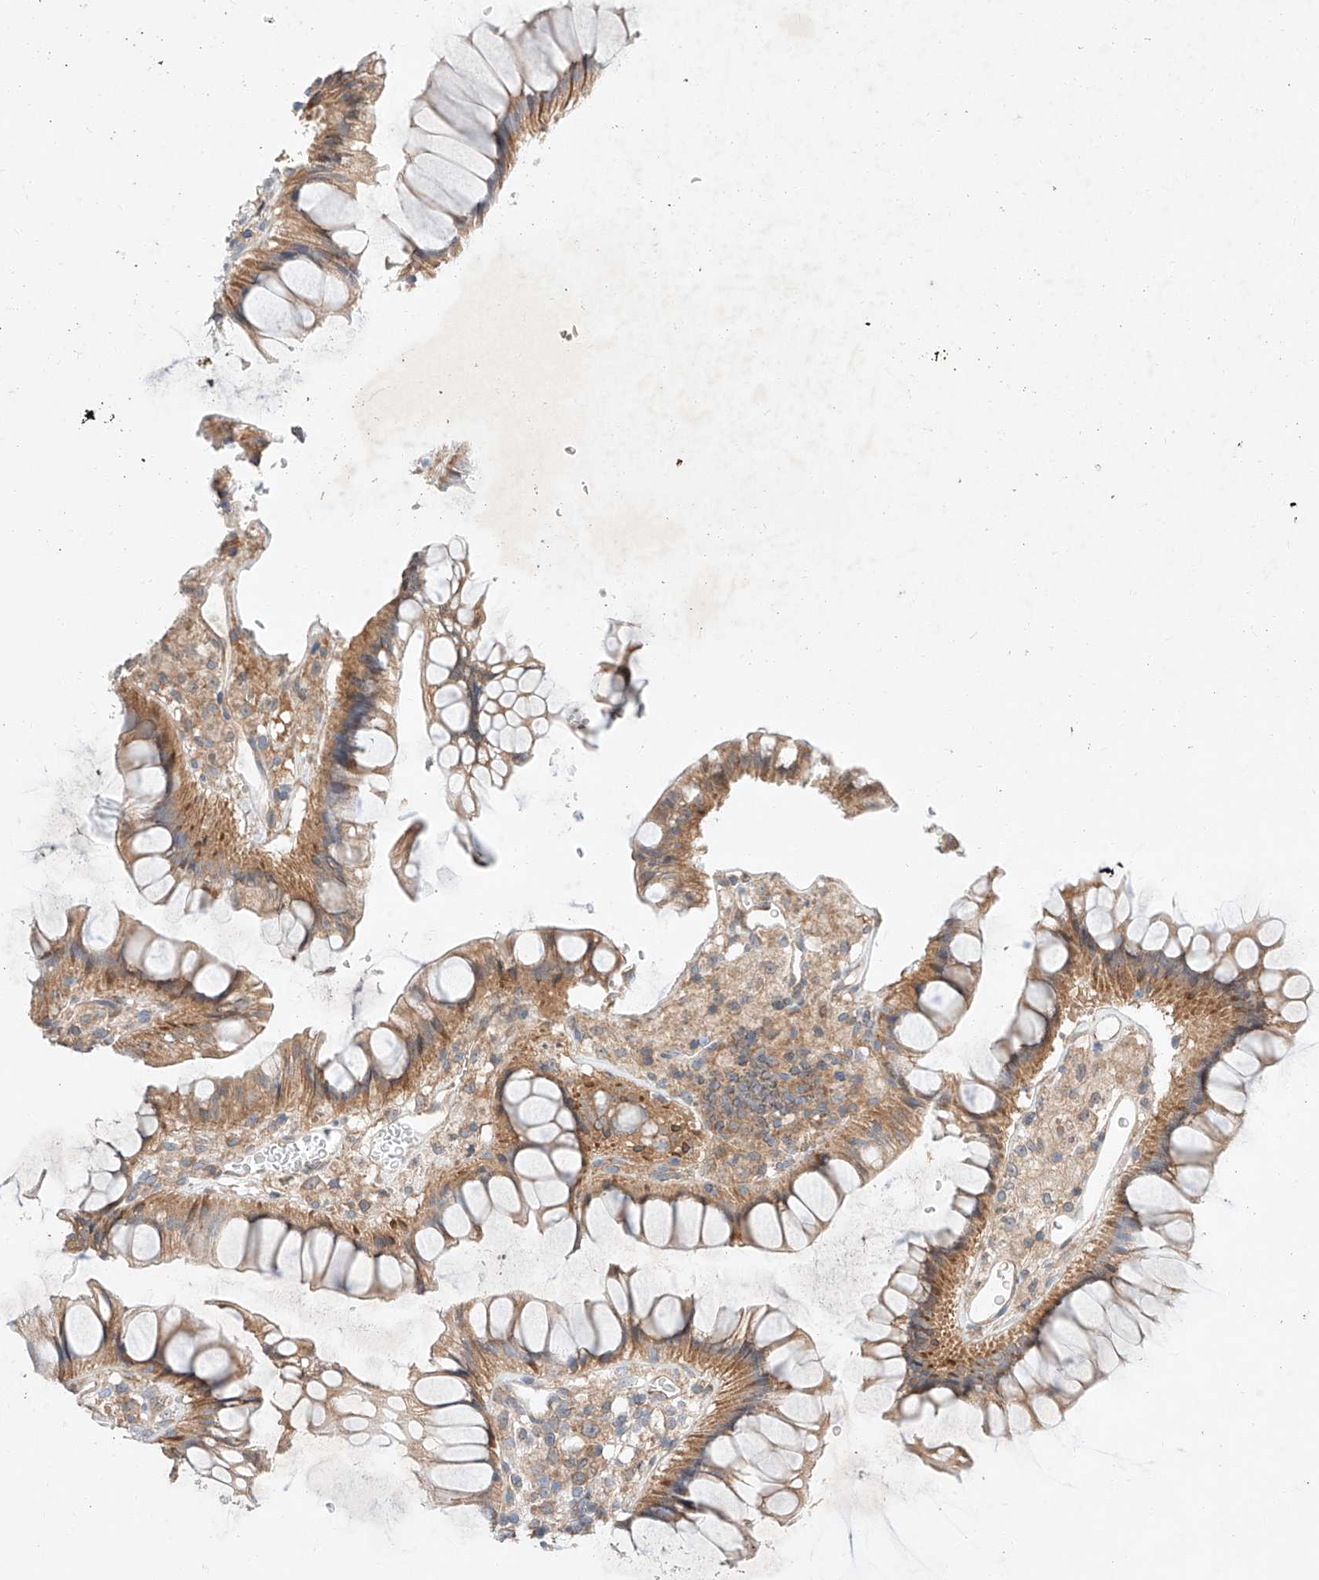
{"staining": {"intensity": "moderate", "quantity": ">75%", "location": "cytoplasmic/membranous"}, "tissue": "colorectal cancer", "cell_type": "Tumor cells", "image_type": "cancer", "snomed": [{"axis": "morphology", "description": "Adenocarcinoma, NOS"}, {"axis": "topography", "description": "Rectum"}], "caption": "Immunohistochemical staining of adenocarcinoma (colorectal) demonstrates medium levels of moderate cytoplasmic/membranous protein positivity in about >75% of tumor cells.", "gene": "C6orf118", "patient": {"sex": "male", "age": 63}}